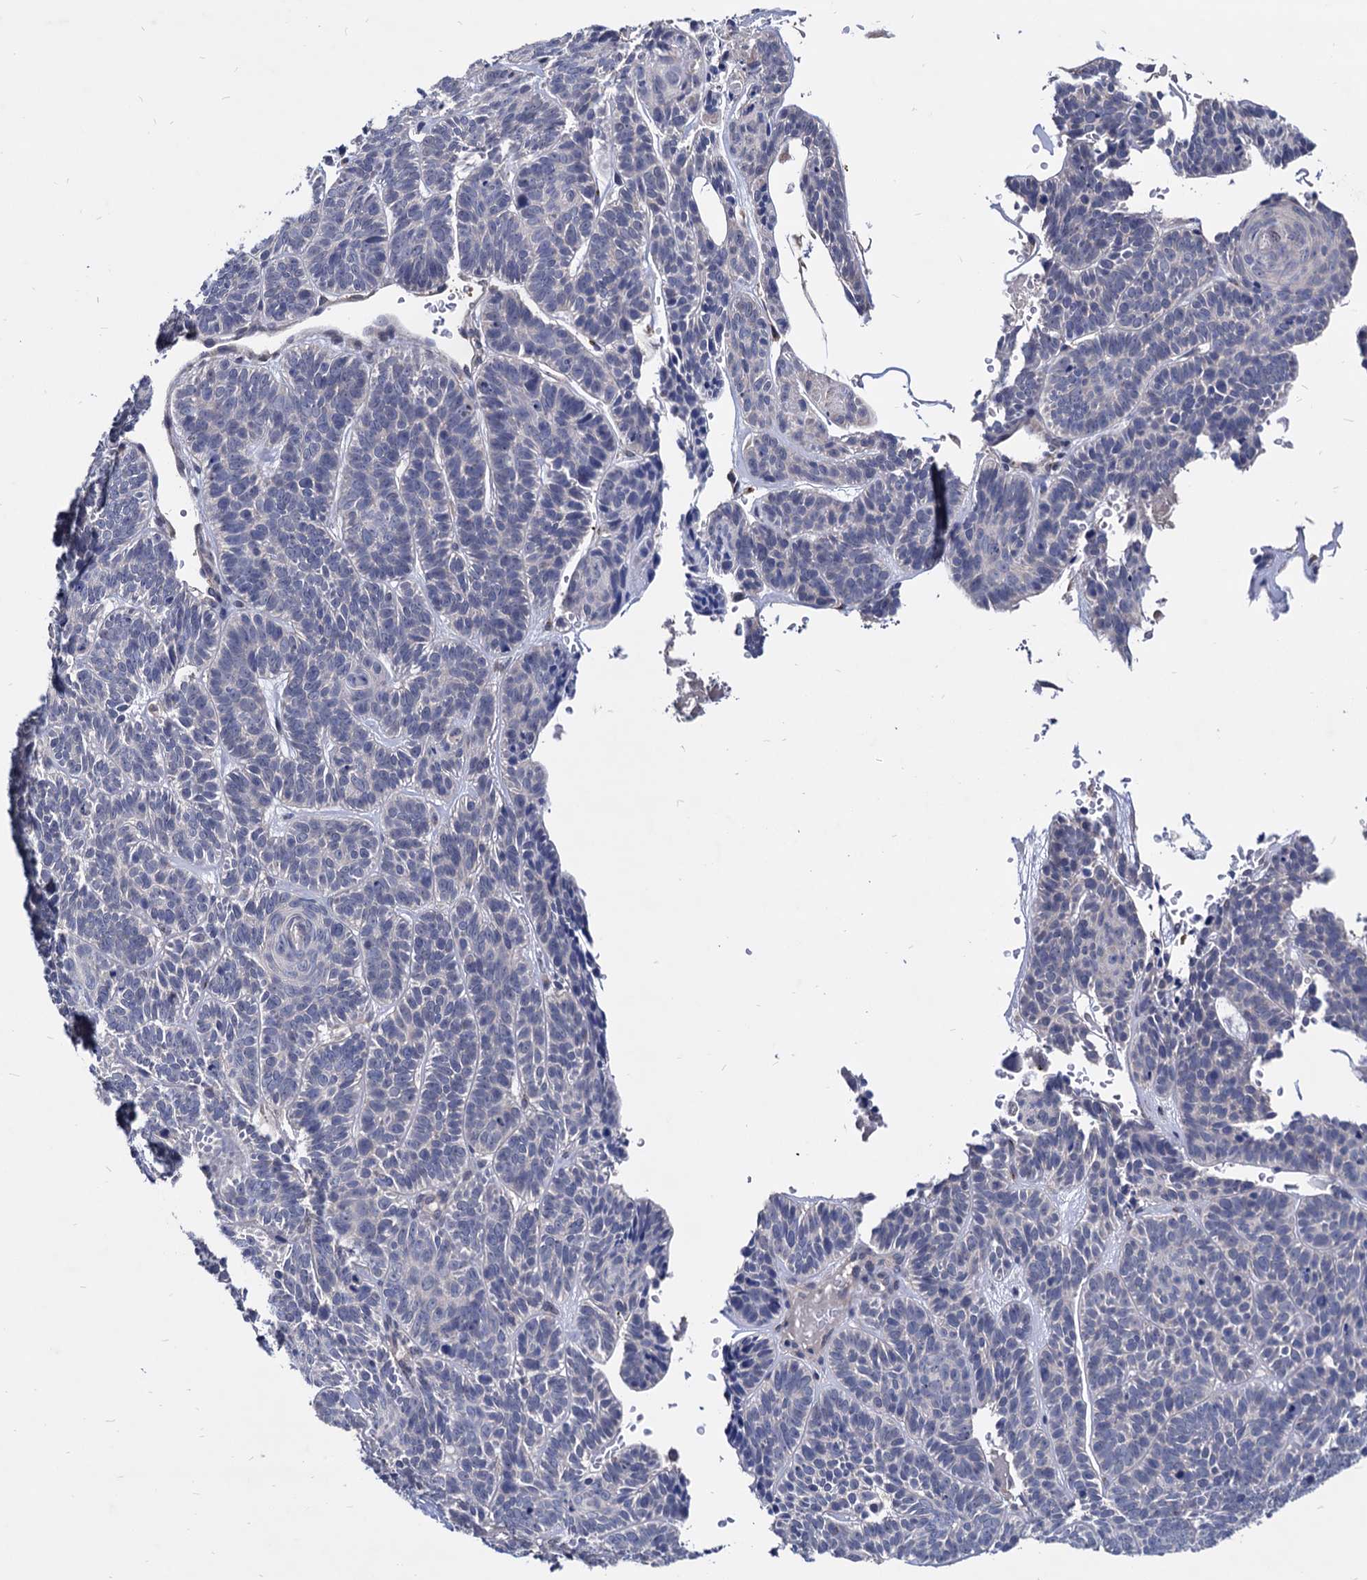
{"staining": {"intensity": "negative", "quantity": "none", "location": "none"}, "tissue": "skin cancer", "cell_type": "Tumor cells", "image_type": "cancer", "snomed": [{"axis": "morphology", "description": "Basal cell carcinoma"}, {"axis": "topography", "description": "Skin"}], "caption": "This is an immunohistochemistry (IHC) micrograph of human skin basal cell carcinoma. There is no staining in tumor cells.", "gene": "ESD", "patient": {"sex": "male", "age": 85}}